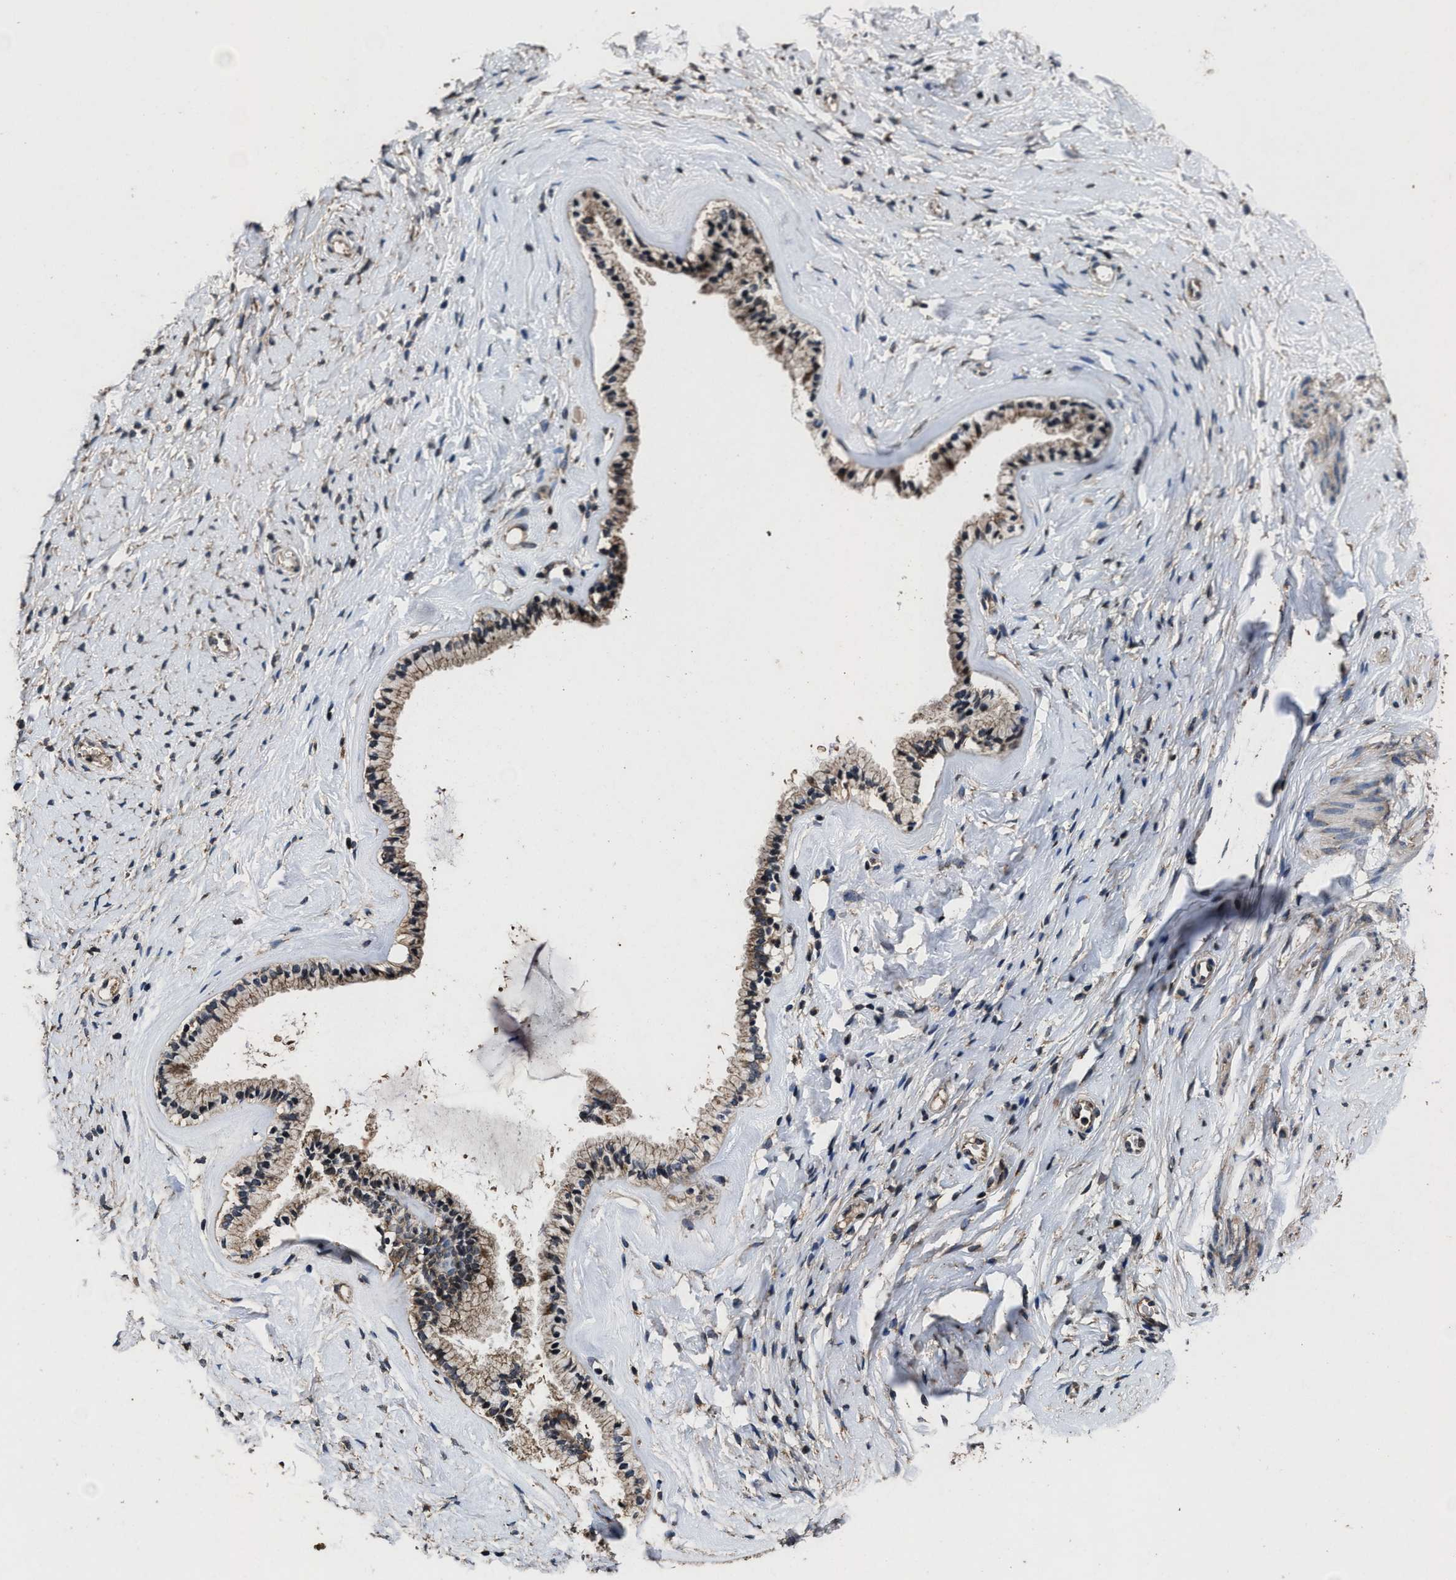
{"staining": {"intensity": "moderate", "quantity": ">75%", "location": "cytoplasmic/membranous"}, "tissue": "cervix", "cell_type": "Glandular cells", "image_type": "normal", "snomed": [{"axis": "morphology", "description": "Normal tissue, NOS"}, {"axis": "topography", "description": "Cervix"}], "caption": "DAB (3,3'-diaminobenzidine) immunohistochemical staining of normal cervix shows moderate cytoplasmic/membranous protein staining in approximately >75% of glandular cells.", "gene": "EBAG9", "patient": {"sex": "female", "age": 72}}